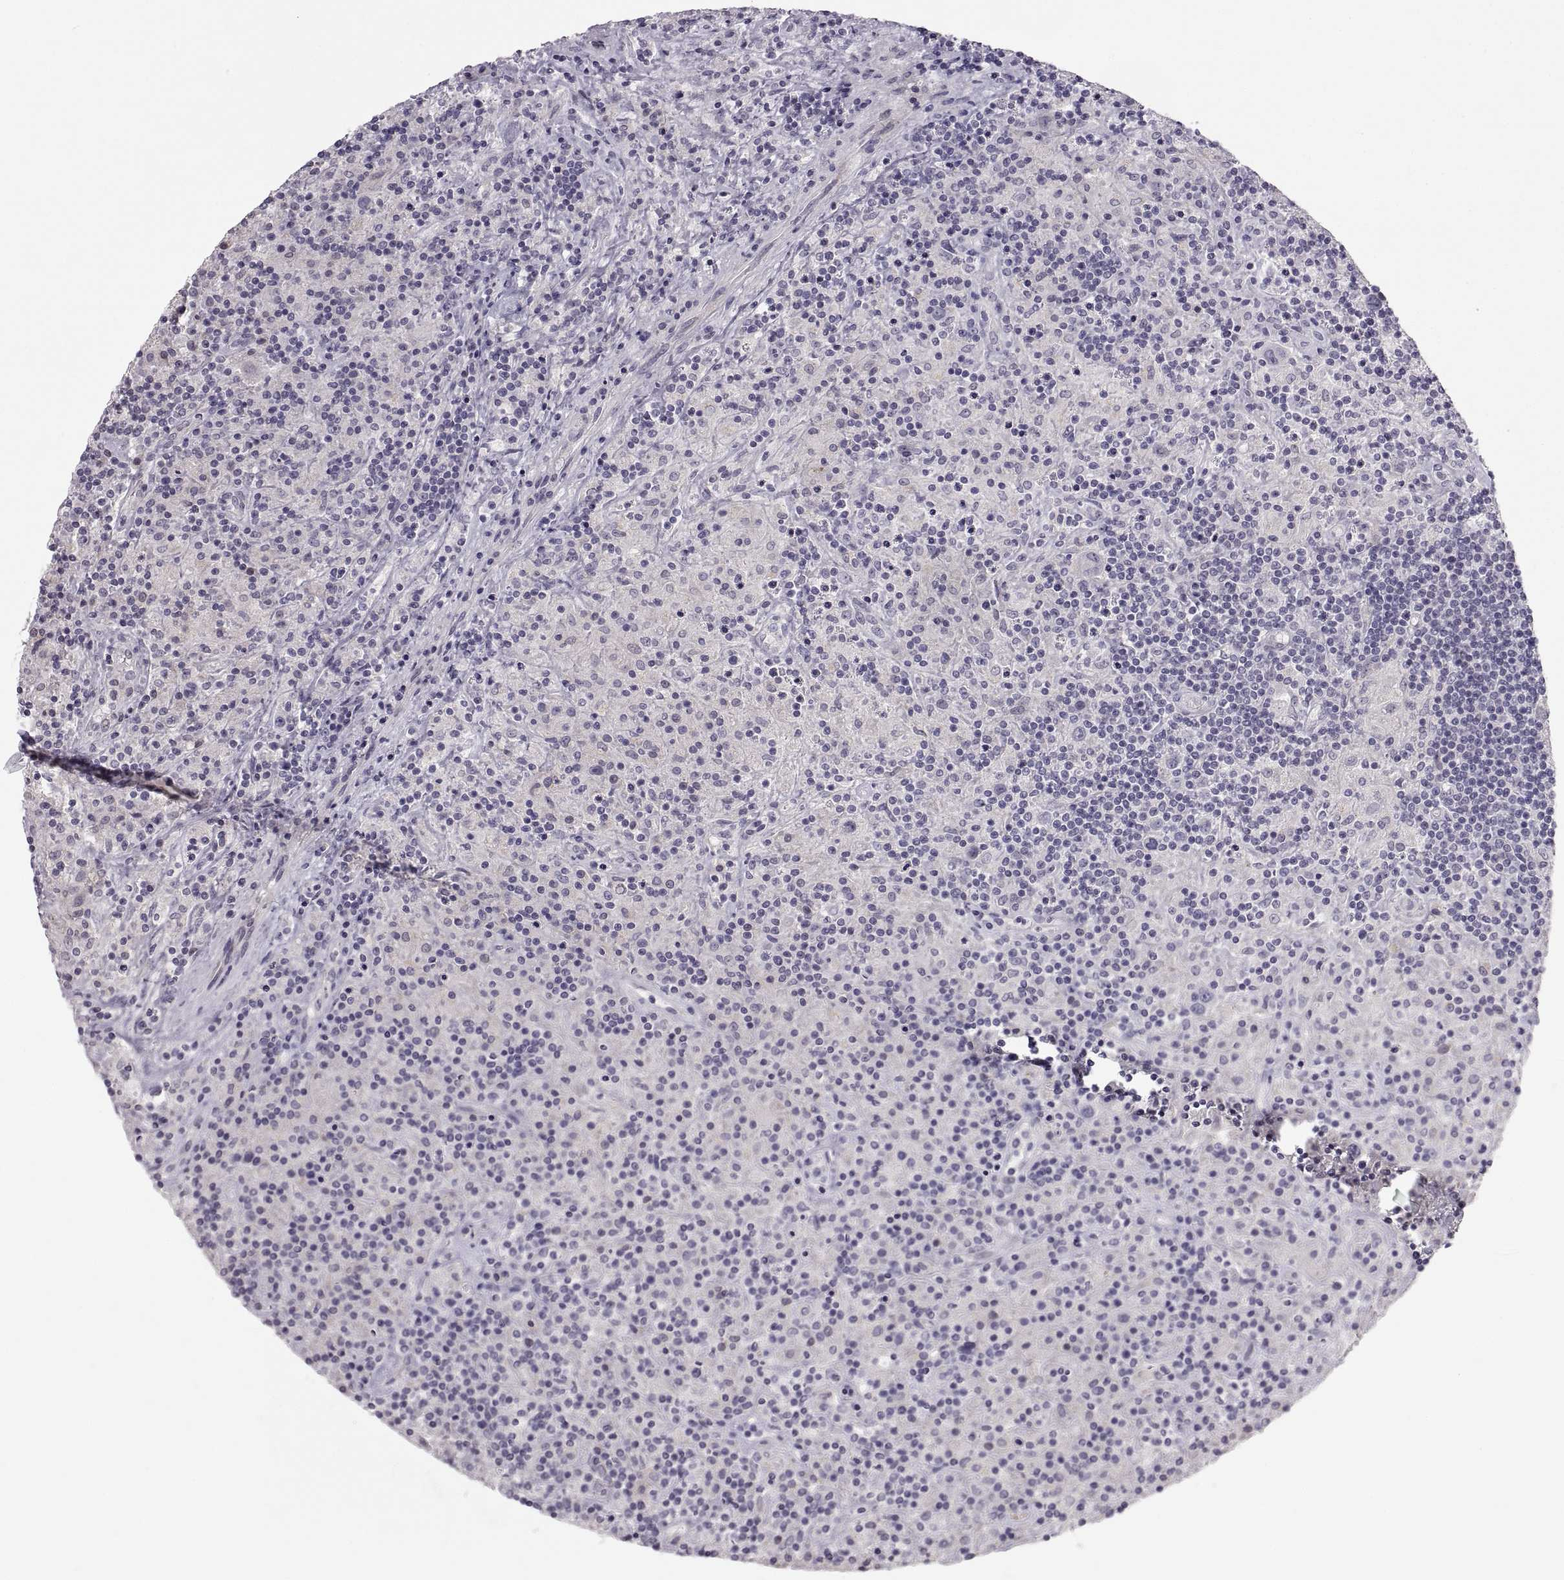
{"staining": {"intensity": "negative", "quantity": "none", "location": "none"}, "tissue": "lymphoma", "cell_type": "Tumor cells", "image_type": "cancer", "snomed": [{"axis": "morphology", "description": "Hodgkin's disease, NOS"}, {"axis": "topography", "description": "Lymph node"}], "caption": "Protein analysis of lymphoma reveals no significant positivity in tumor cells.", "gene": "ZNF185", "patient": {"sex": "male", "age": 70}}